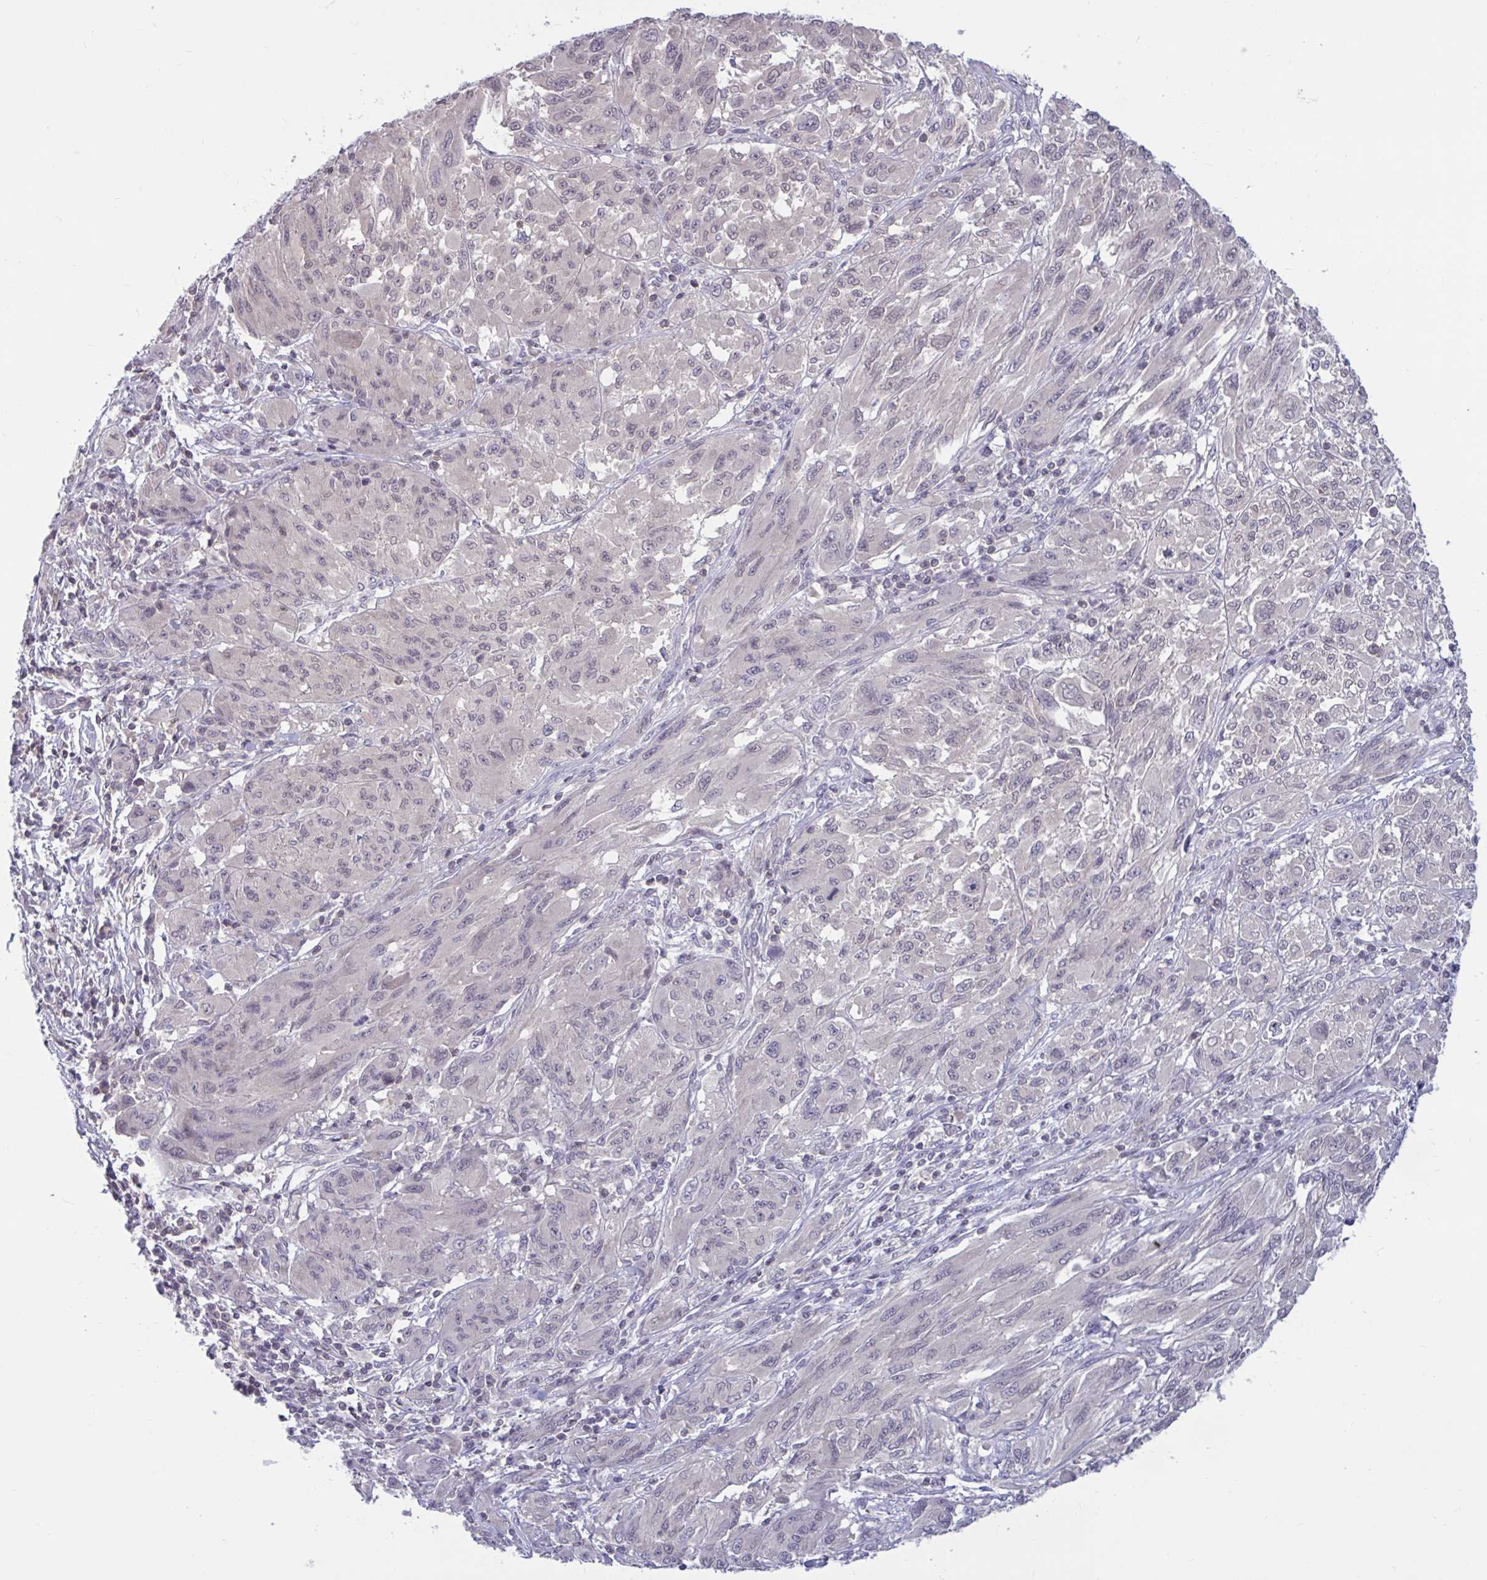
{"staining": {"intensity": "weak", "quantity": "25%-75%", "location": "nuclear"}, "tissue": "melanoma", "cell_type": "Tumor cells", "image_type": "cancer", "snomed": [{"axis": "morphology", "description": "Malignant melanoma, NOS"}, {"axis": "topography", "description": "Skin"}], "caption": "This photomicrograph displays melanoma stained with immunohistochemistry to label a protein in brown. The nuclear of tumor cells show weak positivity for the protein. Nuclei are counter-stained blue.", "gene": "ARPP19", "patient": {"sex": "female", "age": 91}}